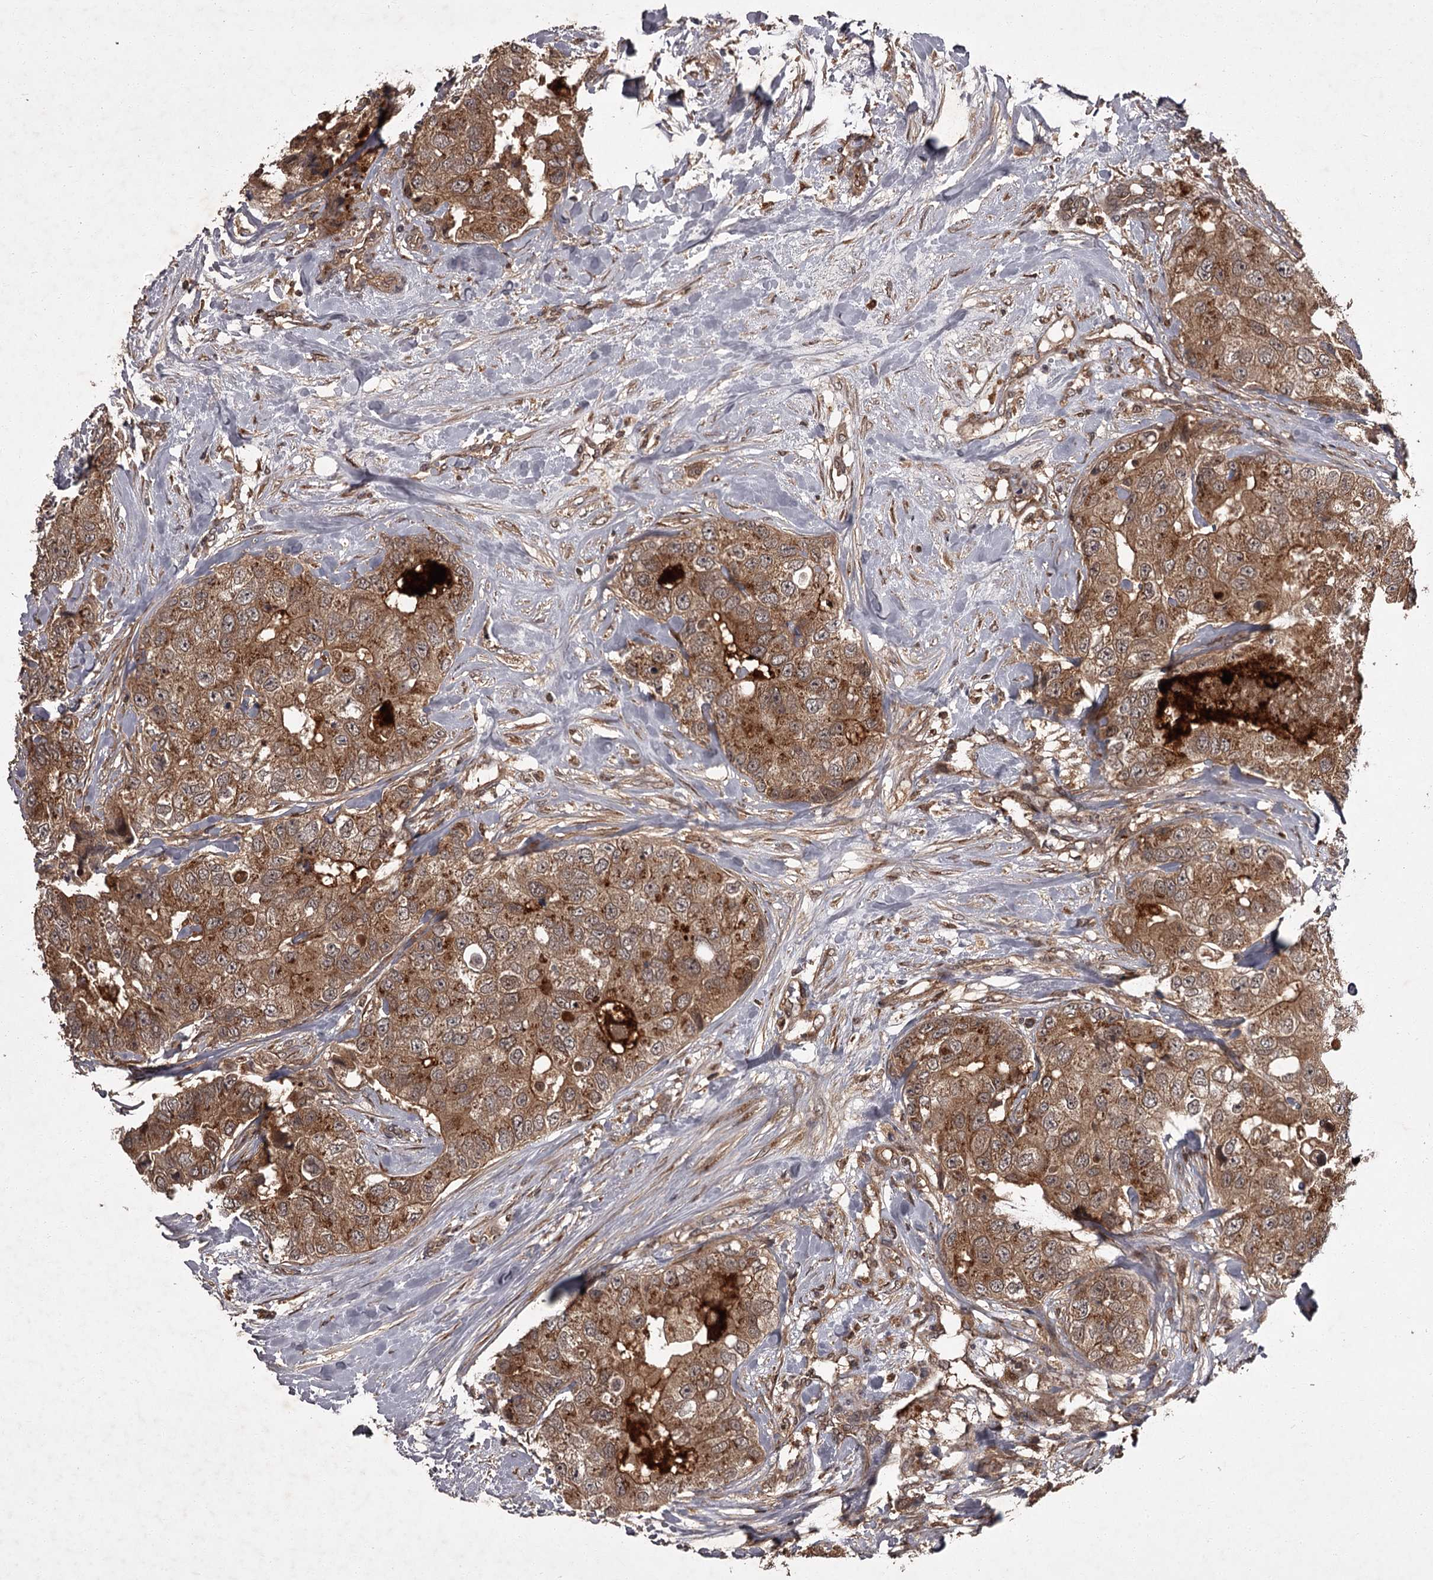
{"staining": {"intensity": "moderate", "quantity": ">75%", "location": "cytoplasmic/membranous"}, "tissue": "breast cancer", "cell_type": "Tumor cells", "image_type": "cancer", "snomed": [{"axis": "morphology", "description": "Duct carcinoma"}, {"axis": "topography", "description": "Breast"}], "caption": "Tumor cells display medium levels of moderate cytoplasmic/membranous positivity in about >75% of cells in human breast cancer.", "gene": "TBC1D23", "patient": {"sex": "female", "age": 62}}